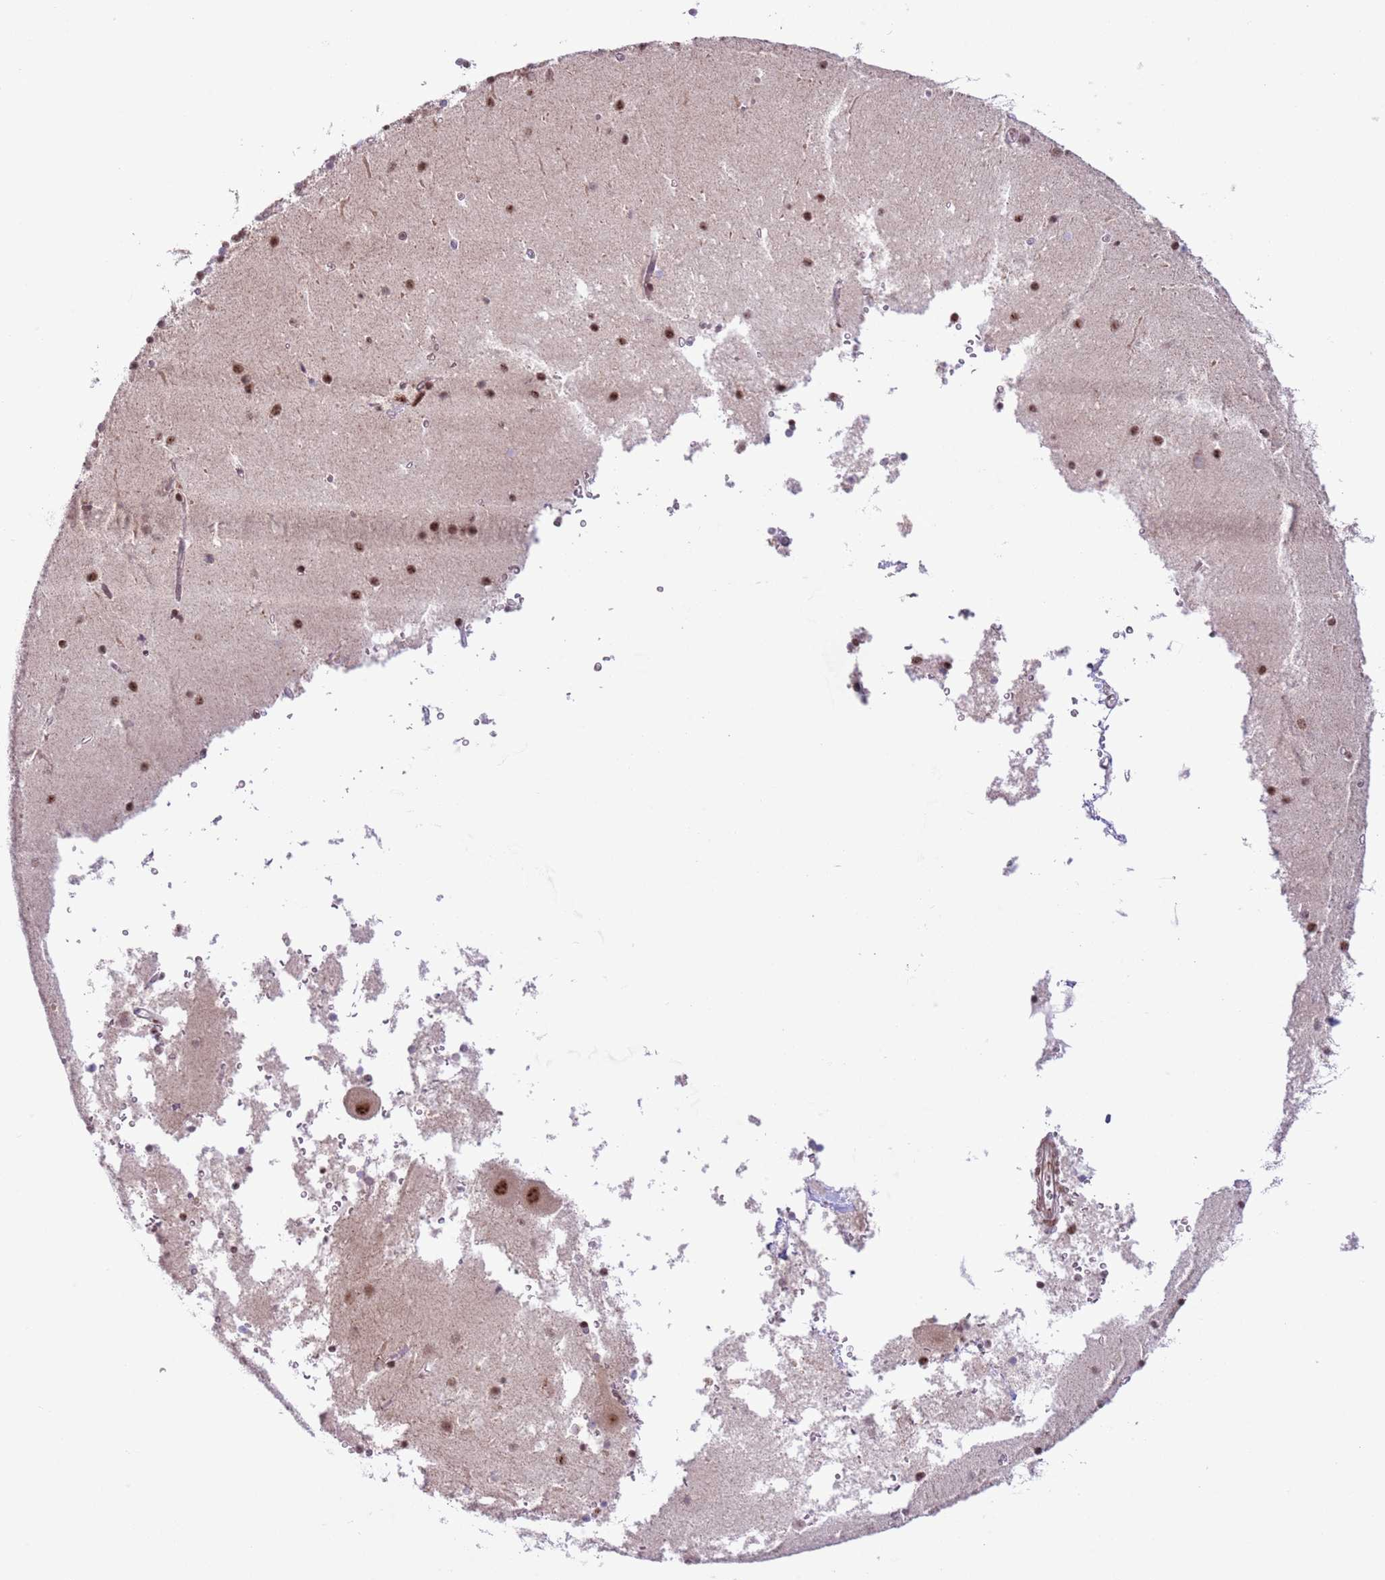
{"staining": {"intensity": "moderate", "quantity": ">75%", "location": "nuclear"}, "tissue": "cerebellum", "cell_type": "Cells in granular layer", "image_type": "normal", "snomed": [{"axis": "morphology", "description": "Normal tissue, NOS"}, {"axis": "topography", "description": "Cerebellum"}], "caption": "A micrograph of human cerebellum stained for a protein reveals moderate nuclear brown staining in cells in granular layer. (IHC, brightfield microscopy, high magnification).", "gene": "SIPA1L3", "patient": {"sex": "male", "age": 54}}